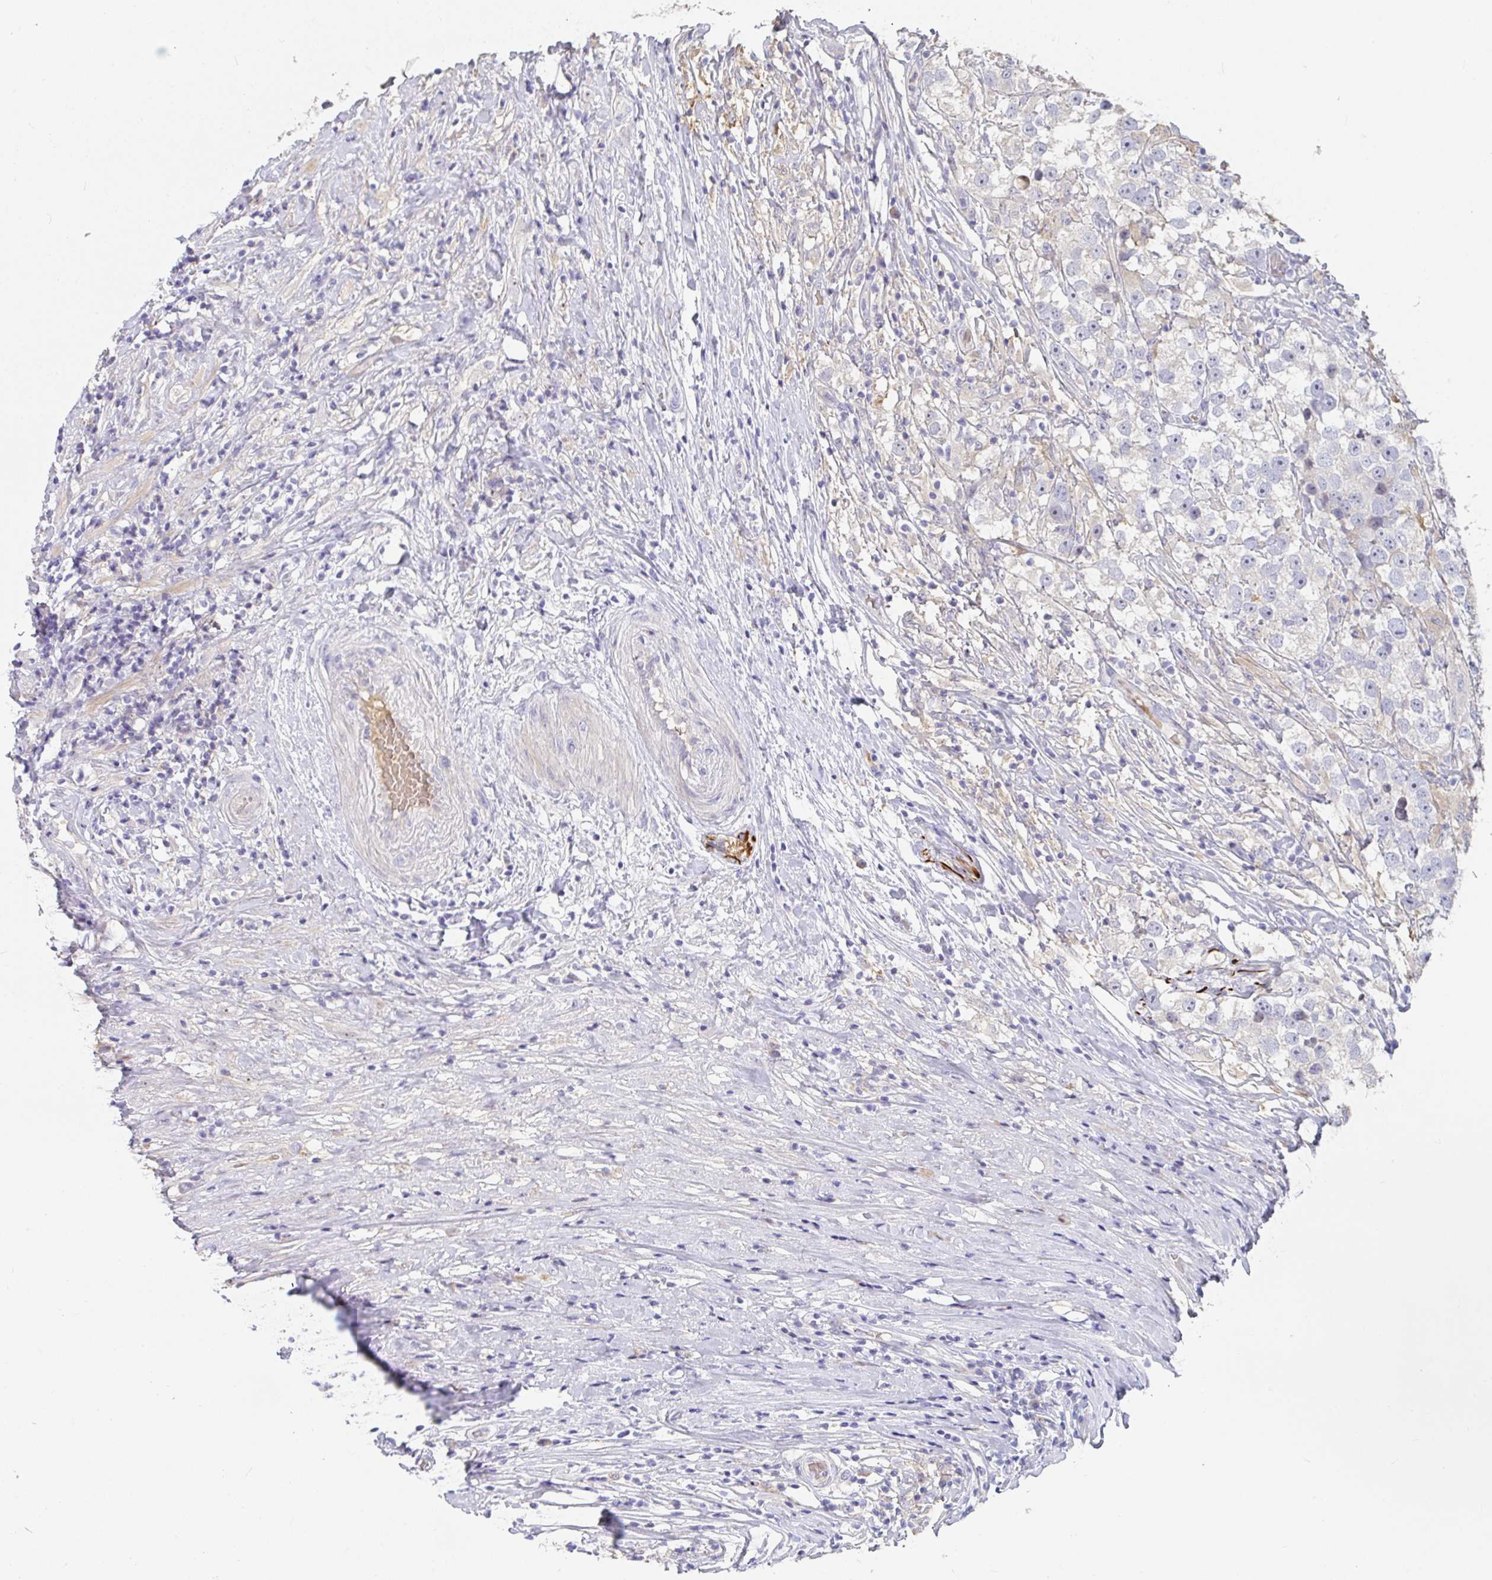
{"staining": {"intensity": "negative", "quantity": "none", "location": "none"}, "tissue": "testis cancer", "cell_type": "Tumor cells", "image_type": "cancer", "snomed": [{"axis": "morphology", "description": "Seminoma, NOS"}, {"axis": "topography", "description": "Testis"}], "caption": "The immunohistochemistry histopathology image has no significant expression in tumor cells of testis cancer tissue.", "gene": "ANO5", "patient": {"sex": "male", "age": 46}}